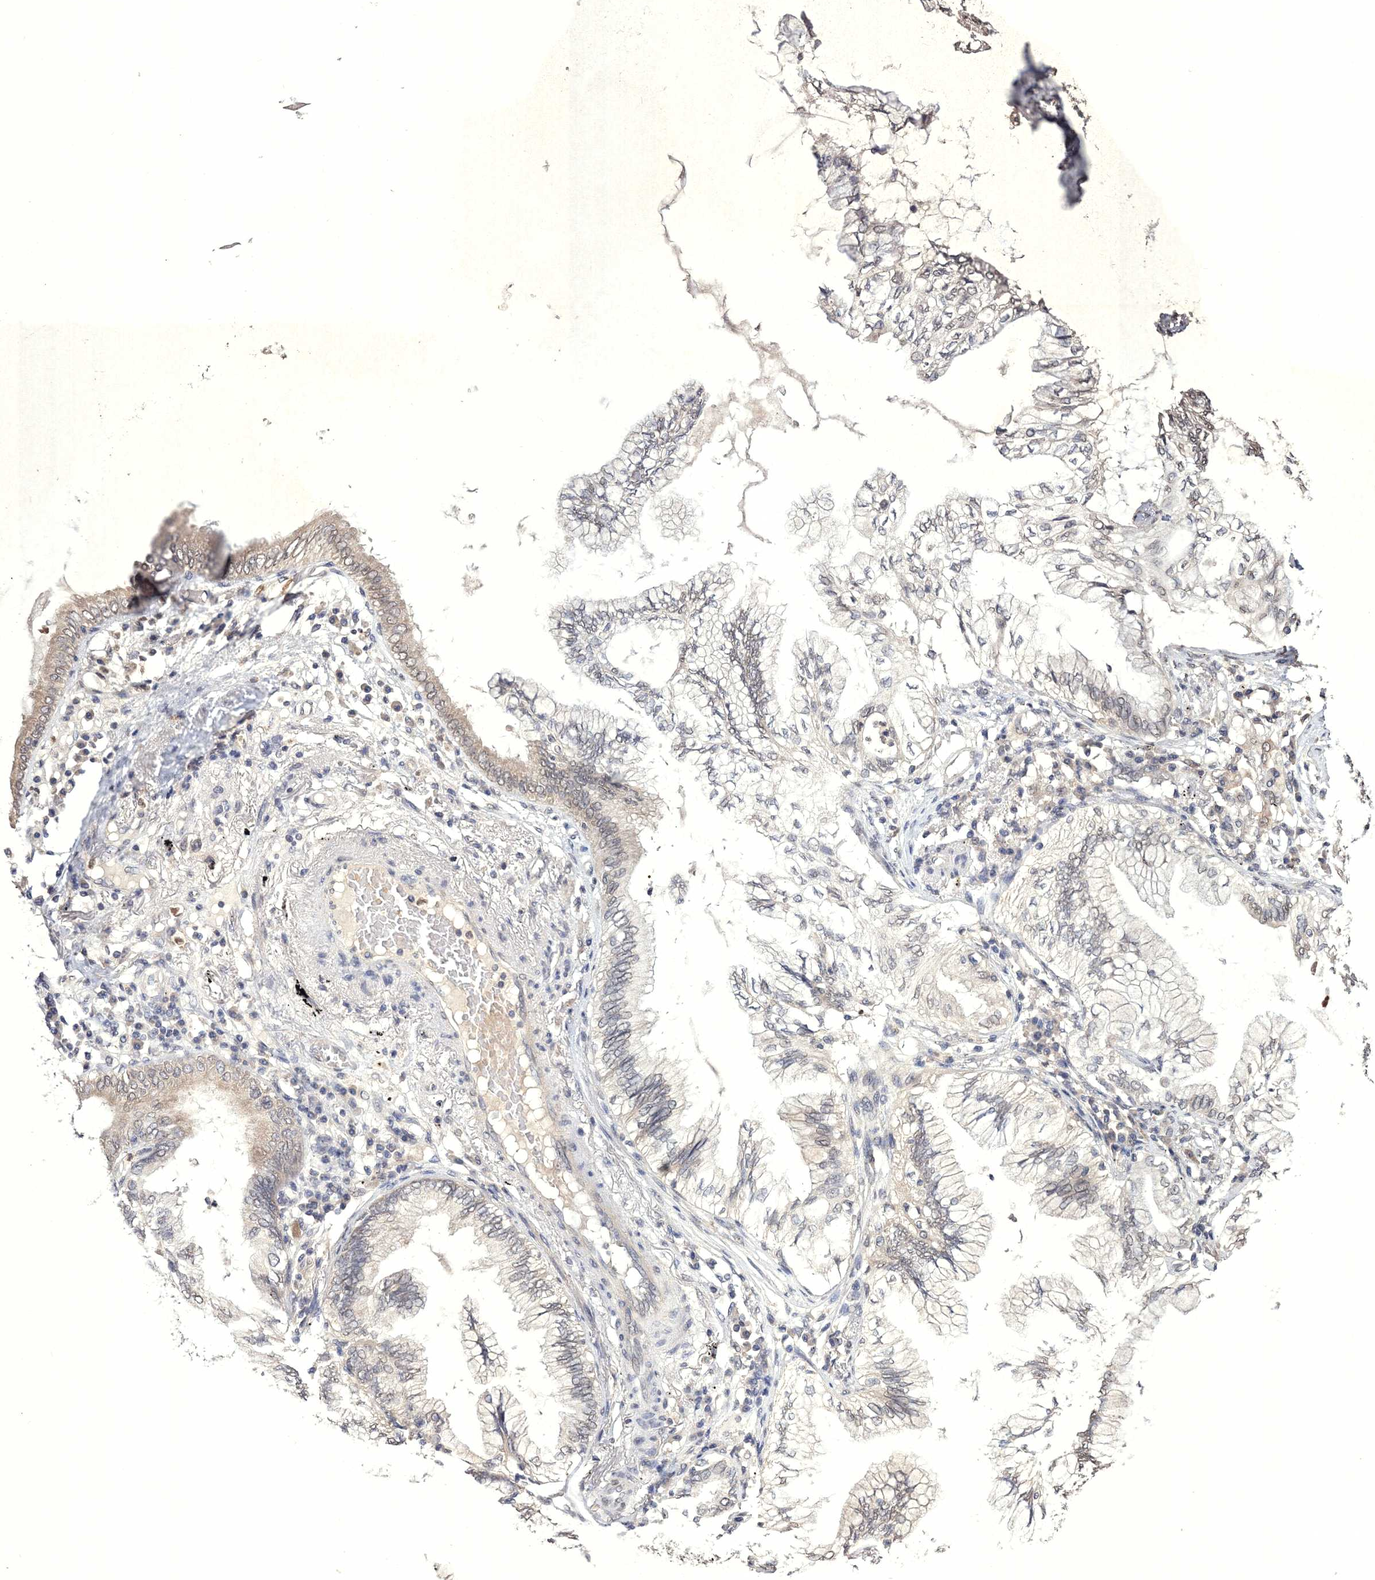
{"staining": {"intensity": "weak", "quantity": "25%-75%", "location": "nuclear"}, "tissue": "lung cancer", "cell_type": "Tumor cells", "image_type": "cancer", "snomed": [{"axis": "morphology", "description": "Normal tissue, NOS"}, {"axis": "morphology", "description": "Adenocarcinoma, NOS"}, {"axis": "topography", "description": "Bronchus"}, {"axis": "topography", "description": "Lung"}], "caption": "High-magnification brightfield microscopy of lung cancer stained with DAB (3,3'-diaminobenzidine) (brown) and counterstained with hematoxylin (blue). tumor cells exhibit weak nuclear staining is appreciated in about25%-75% of cells. The protein is shown in brown color, while the nuclei are stained blue.", "gene": "GPN1", "patient": {"sex": "female", "age": 70}}